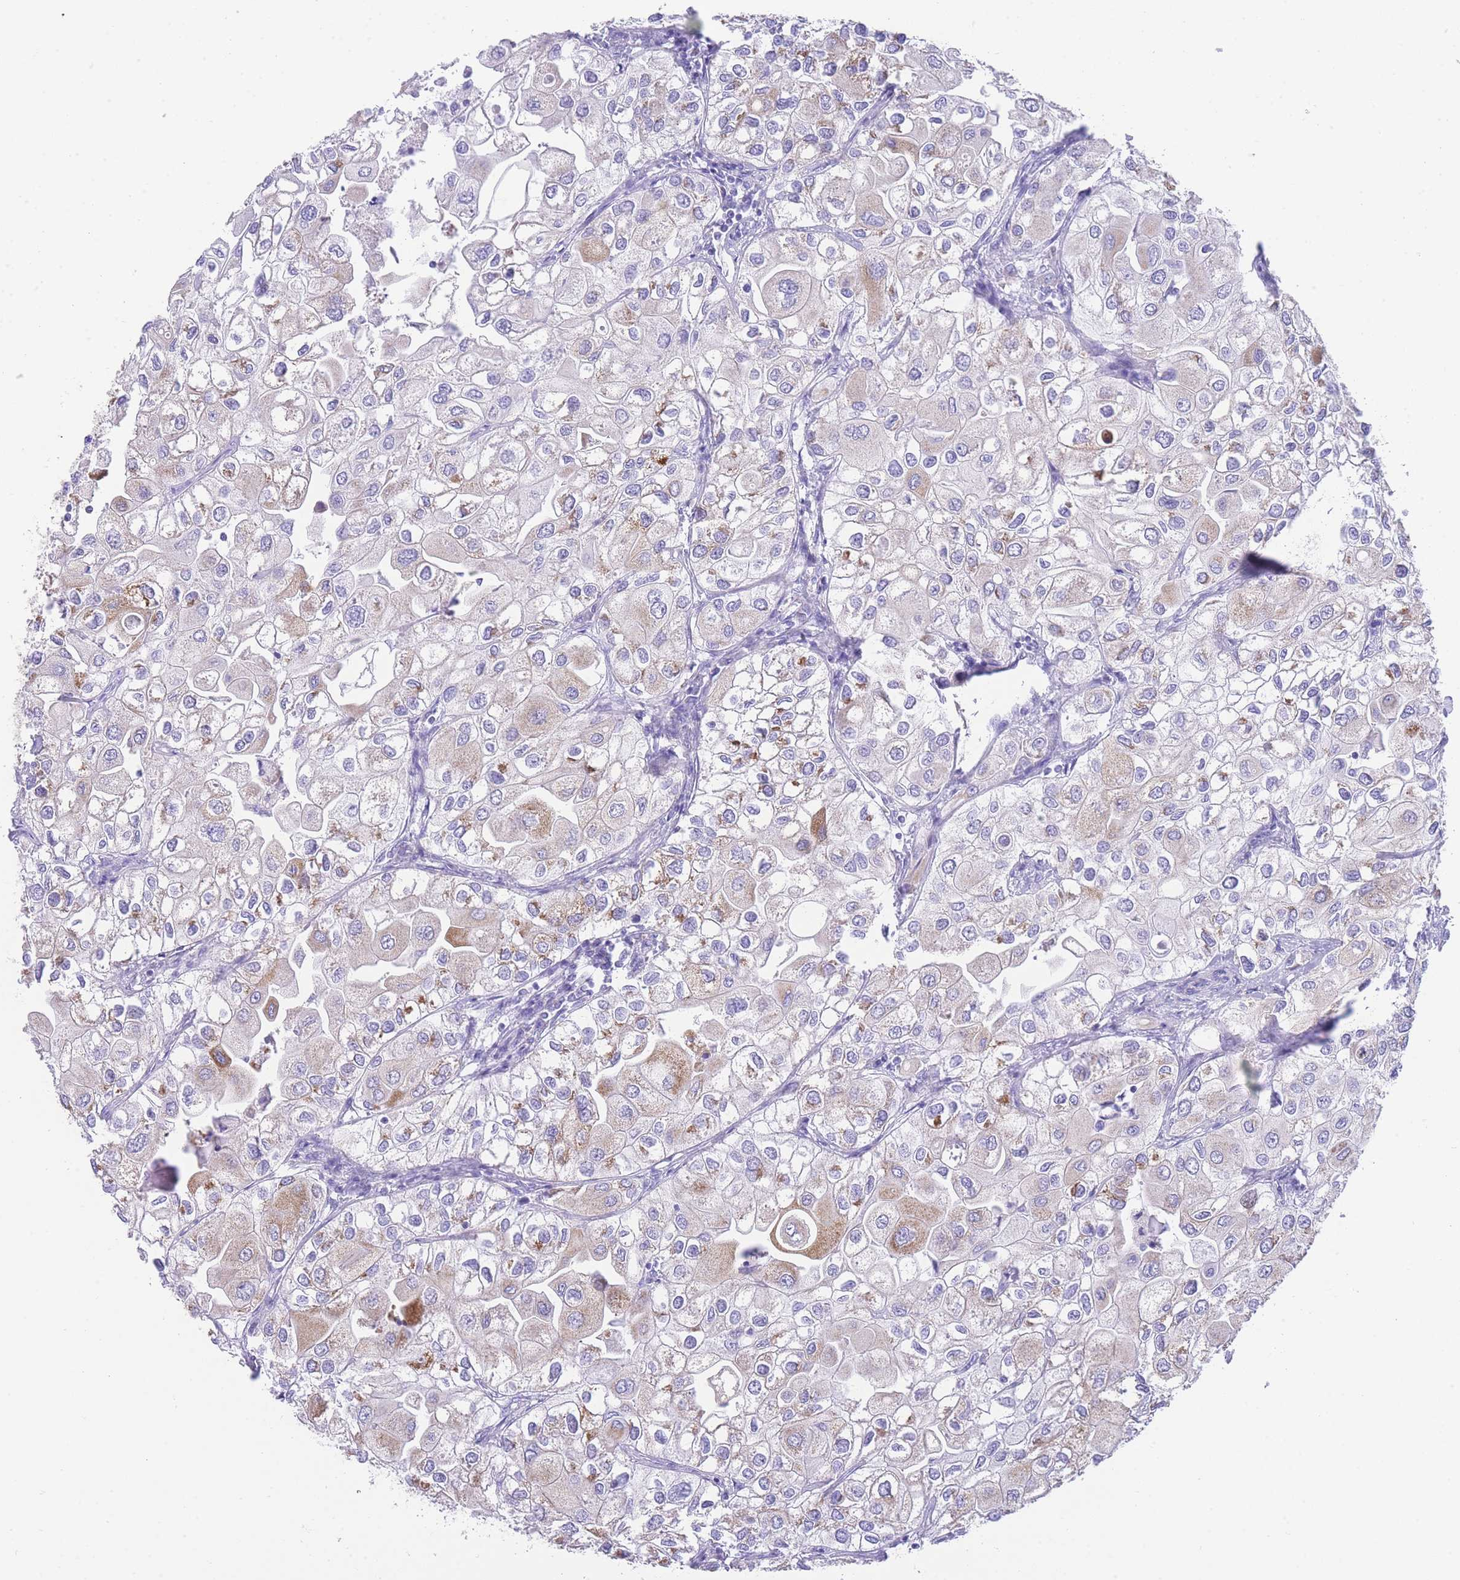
{"staining": {"intensity": "moderate", "quantity": "<25%", "location": "cytoplasmic/membranous"}, "tissue": "urothelial cancer", "cell_type": "Tumor cells", "image_type": "cancer", "snomed": [{"axis": "morphology", "description": "Urothelial carcinoma, High grade"}, {"axis": "topography", "description": "Urinary bladder"}], "caption": "Urothelial cancer was stained to show a protein in brown. There is low levels of moderate cytoplasmic/membranous expression in approximately <25% of tumor cells.", "gene": "ACSM4", "patient": {"sex": "male", "age": 64}}